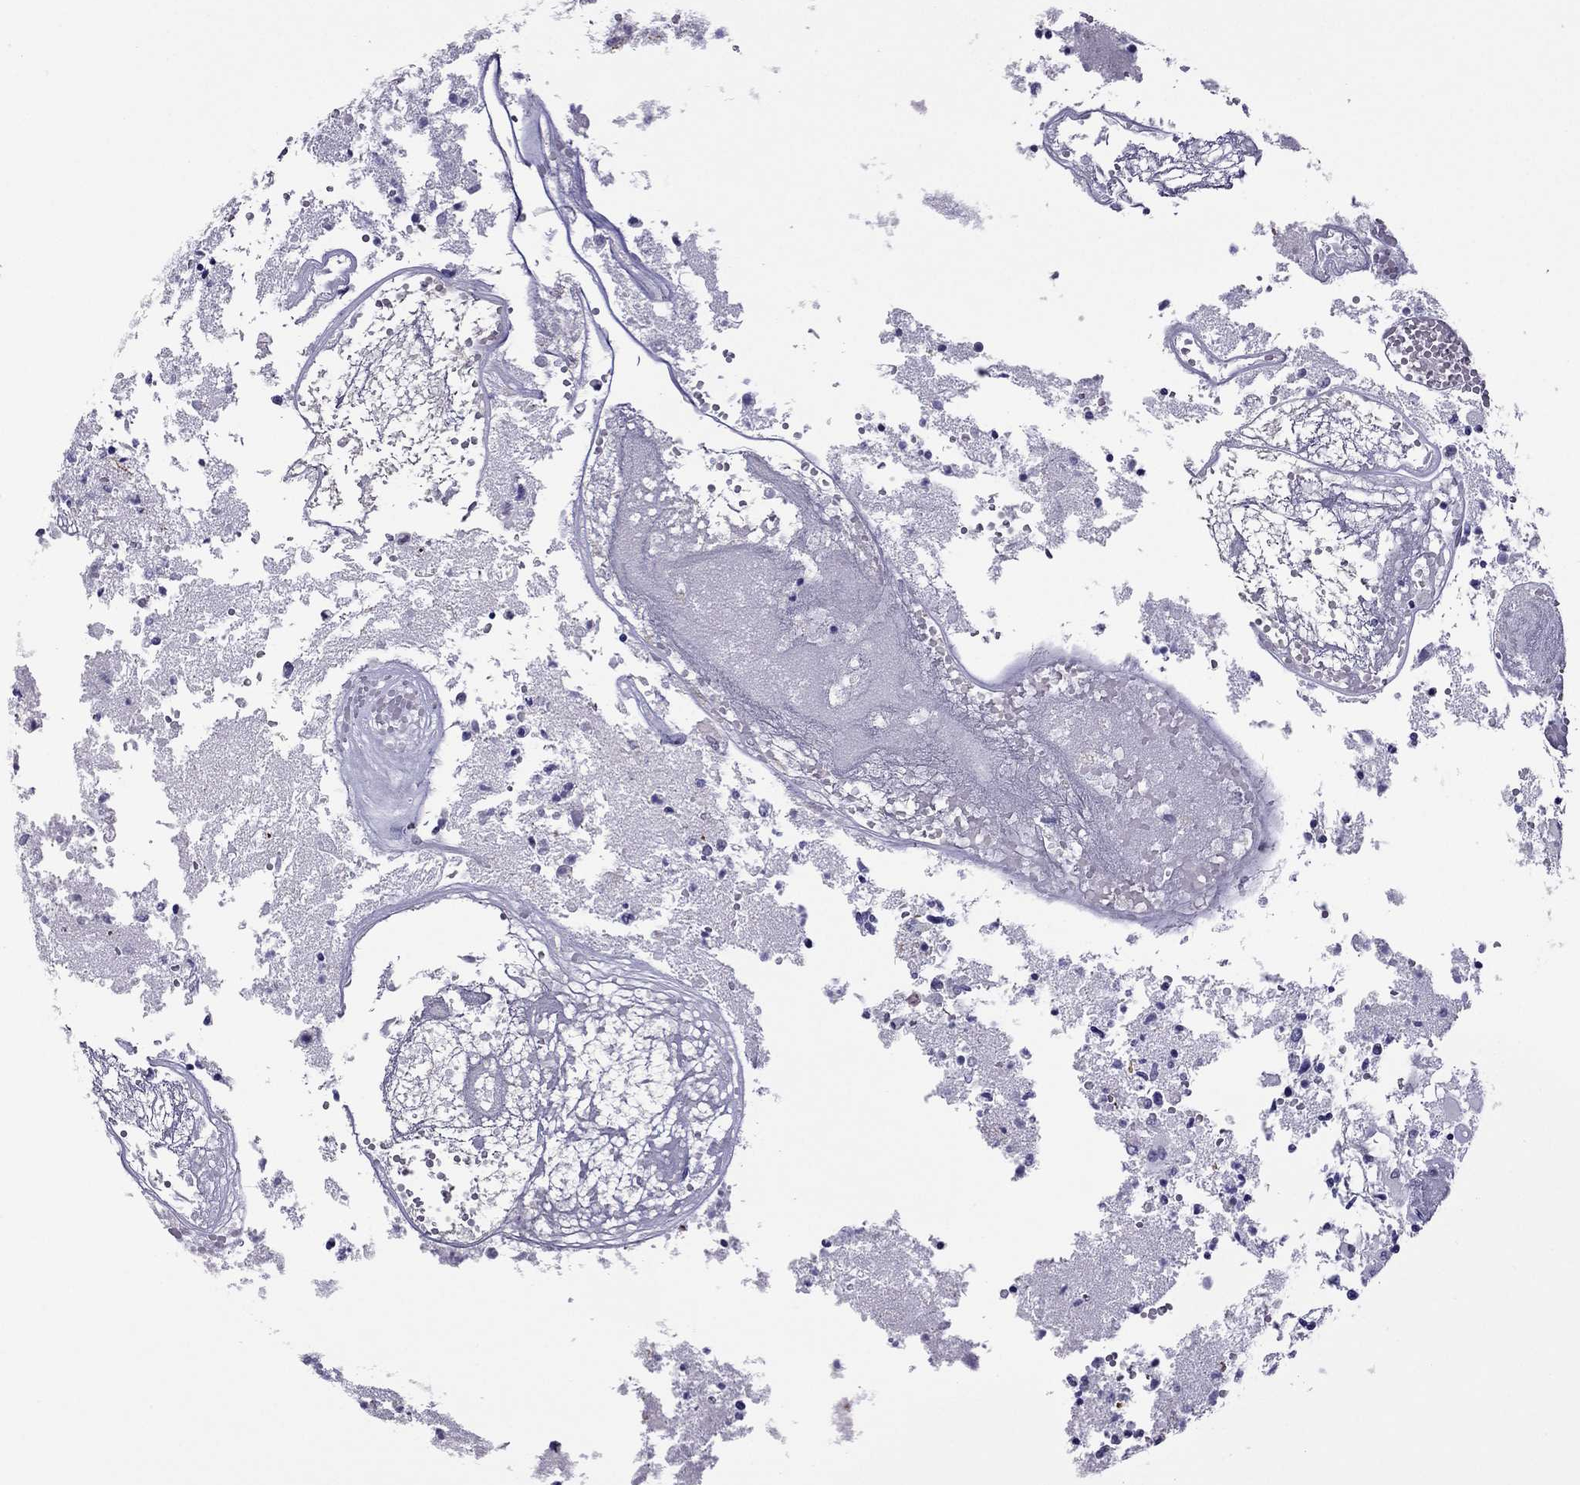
{"staining": {"intensity": "negative", "quantity": "none", "location": "none"}, "tissue": "glioma", "cell_type": "Tumor cells", "image_type": "cancer", "snomed": [{"axis": "morphology", "description": "Glioma, malignant, High grade"}, {"axis": "topography", "description": "Brain"}], "caption": "High-grade glioma (malignant) stained for a protein using immunohistochemistry (IHC) reveals no staining tumor cells.", "gene": "MYLK3", "patient": {"sex": "female", "age": 63}}